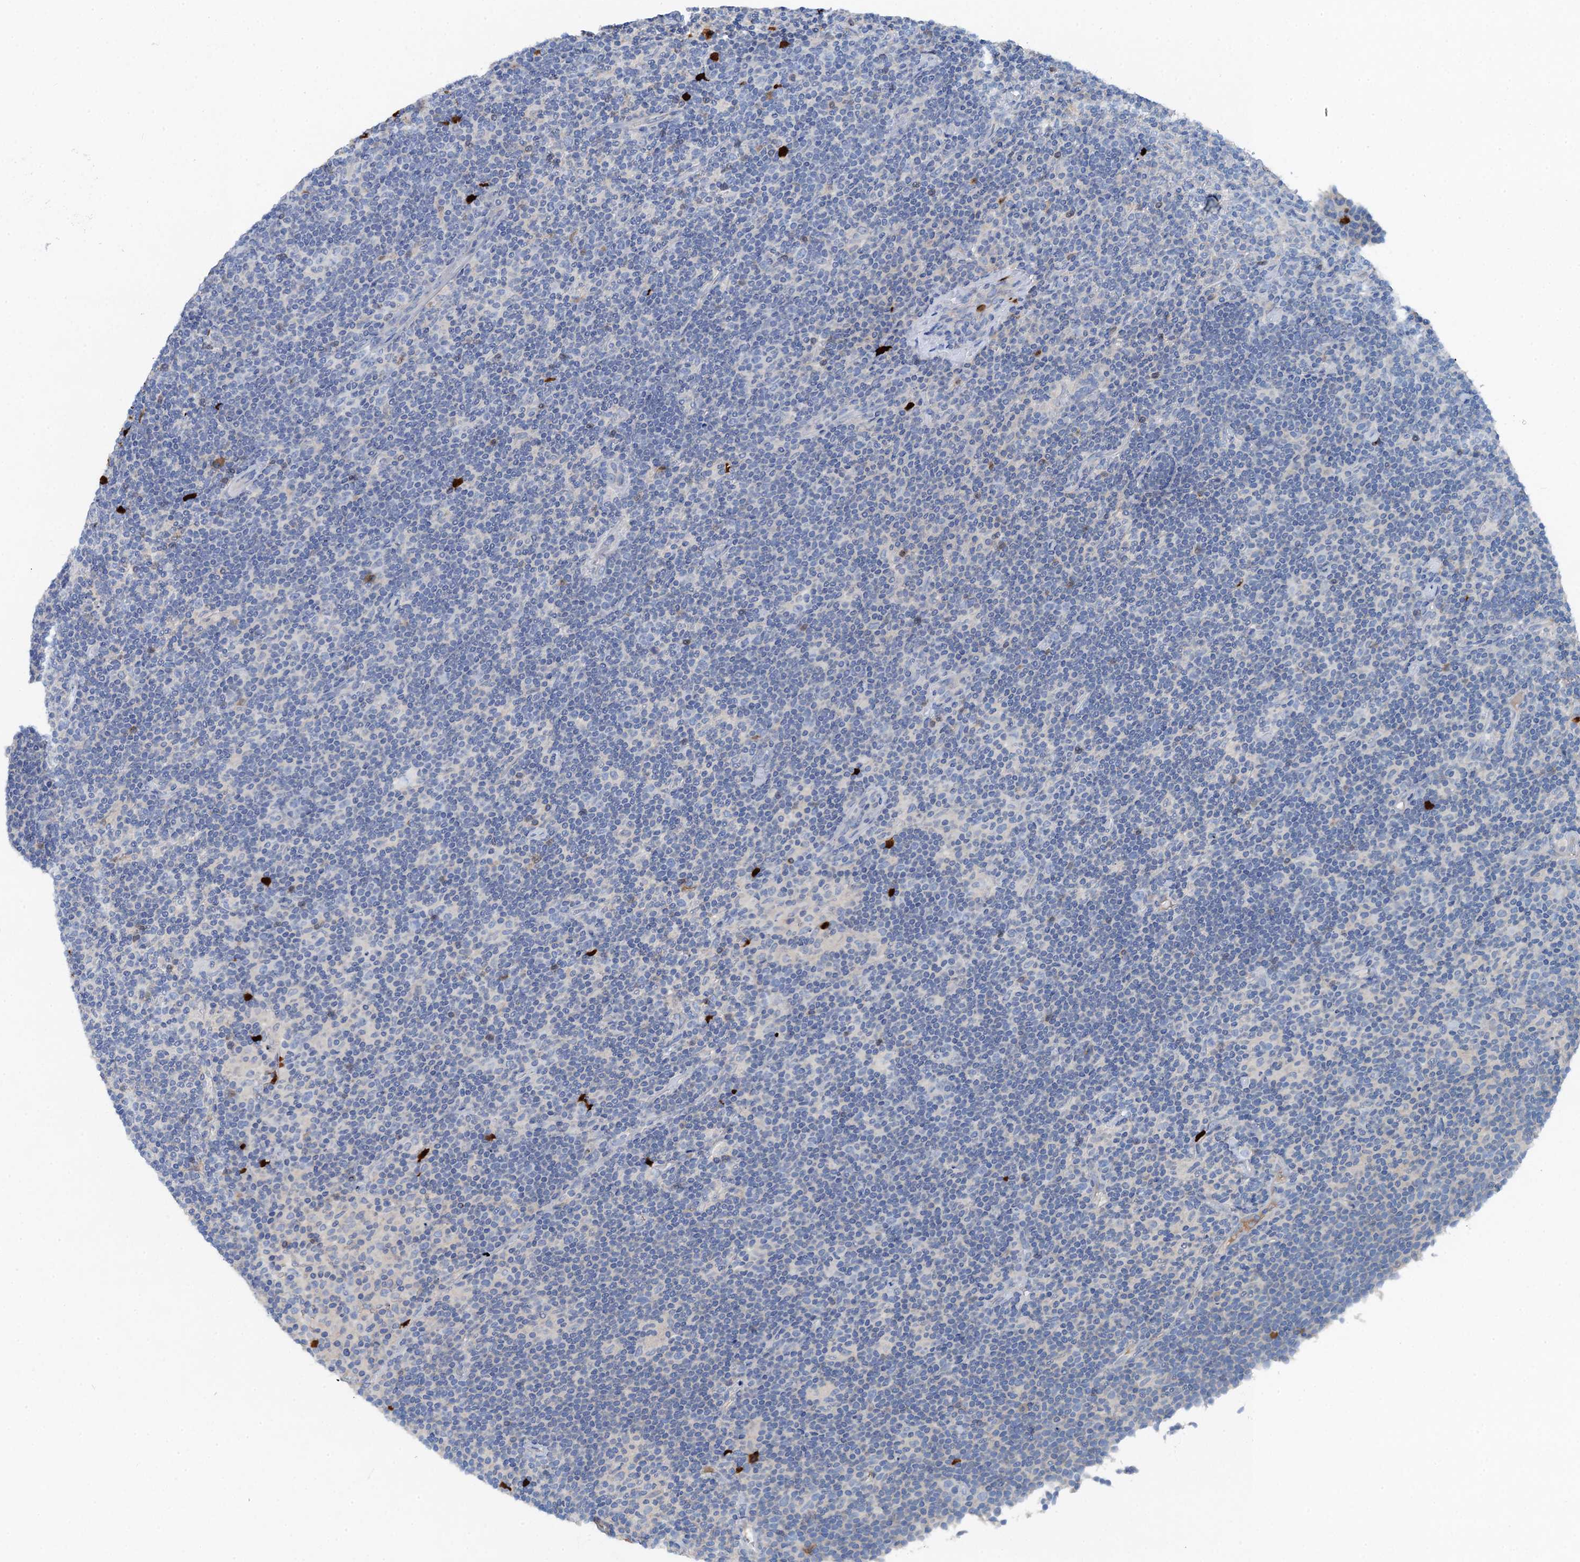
{"staining": {"intensity": "negative", "quantity": "none", "location": "none"}, "tissue": "lymphoma", "cell_type": "Tumor cells", "image_type": "cancer", "snomed": [{"axis": "morphology", "description": "Hodgkin's disease, NOS"}, {"axis": "topography", "description": "Lymph node"}], "caption": "Immunohistochemistry (IHC) micrograph of human Hodgkin's disease stained for a protein (brown), which exhibits no staining in tumor cells.", "gene": "OTOA", "patient": {"sex": "female", "age": 57}}